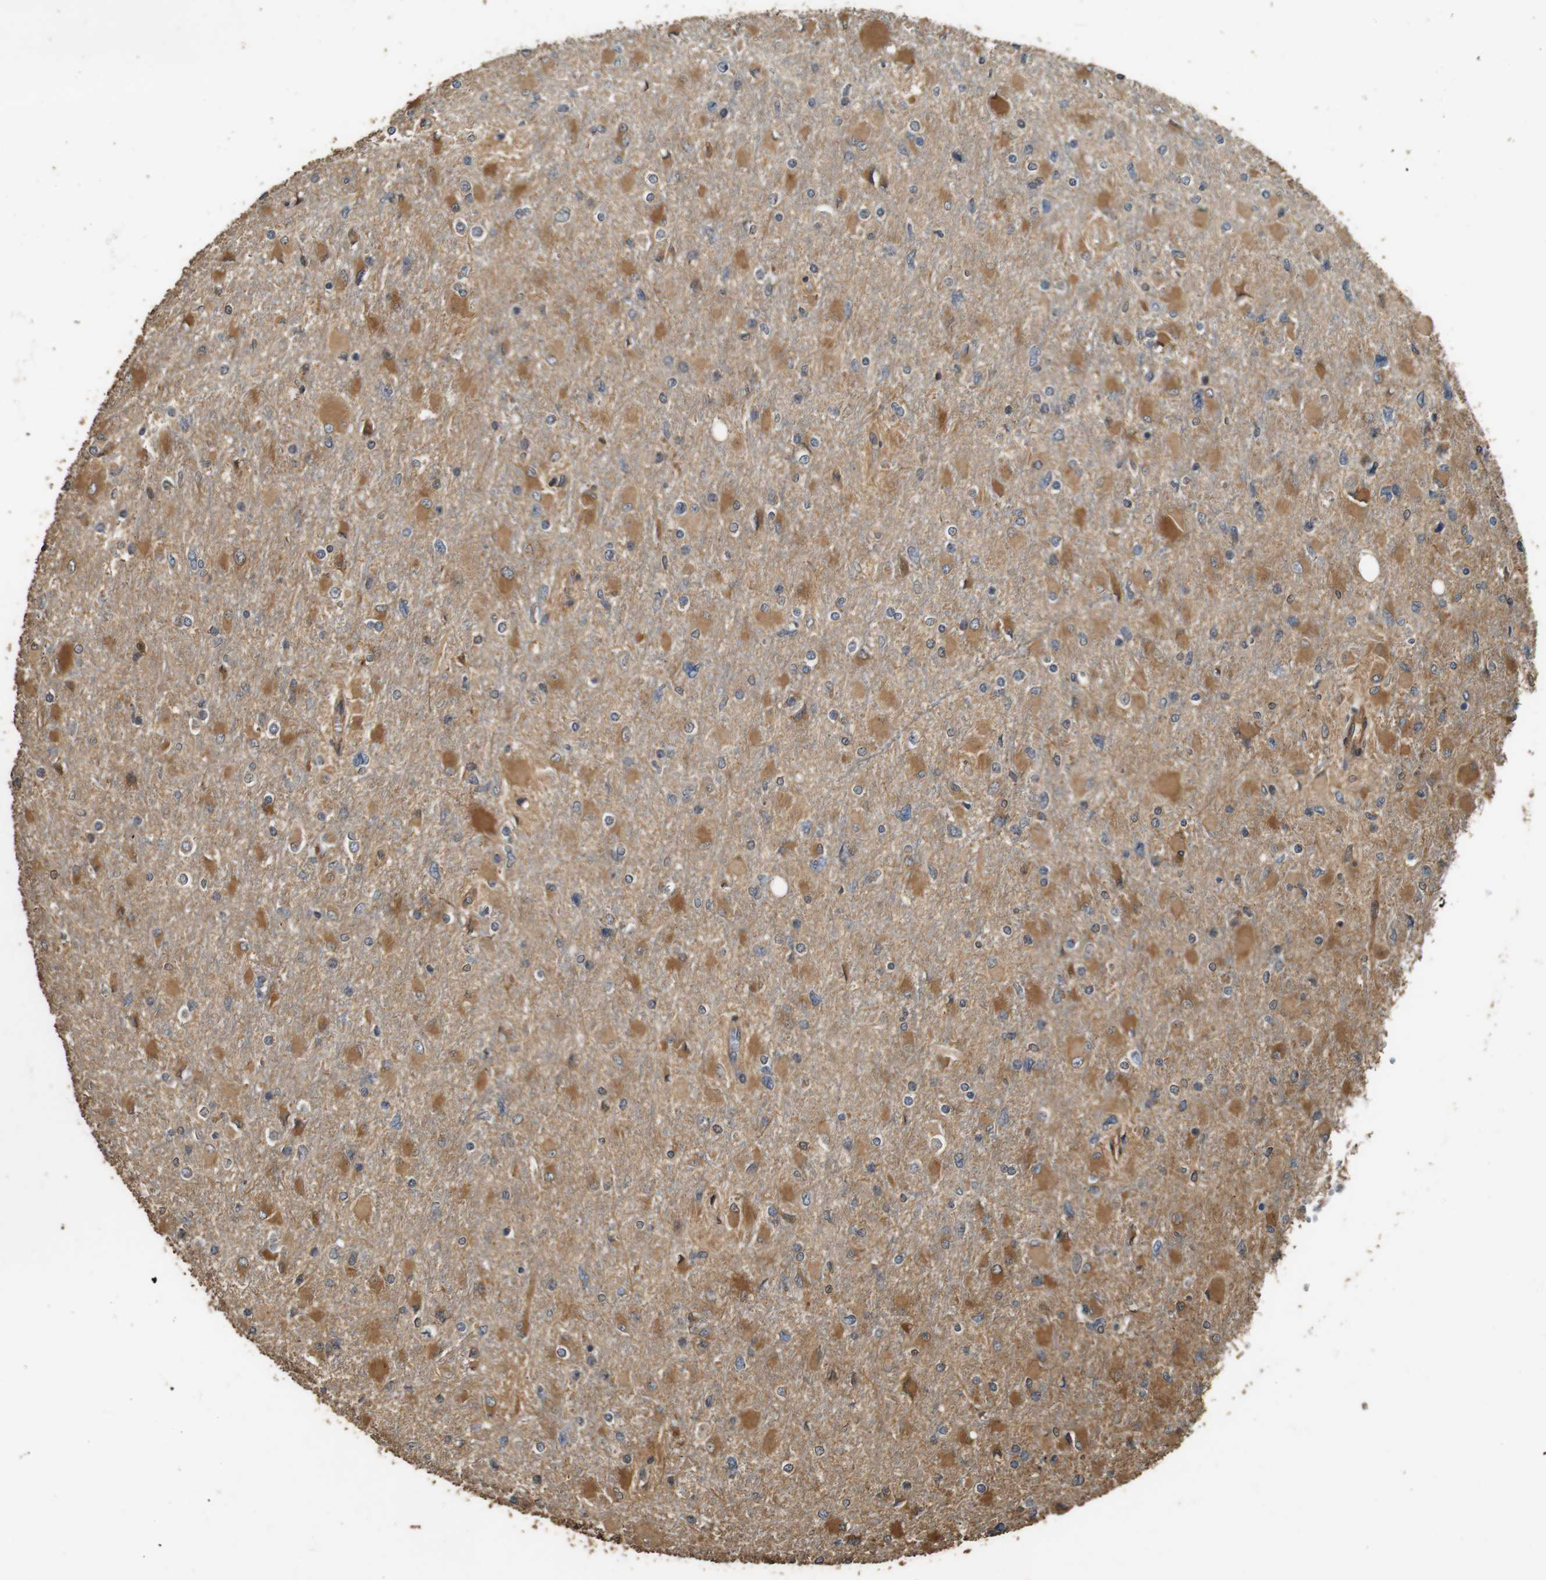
{"staining": {"intensity": "moderate", "quantity": ">75%", "location": "cytoplasmic/membranous"}, "tissue": "glioma", "cell_type": "Tumor cells", "image_type": "cancer", "snomed": [{"axis": "morphology", "description": "Glioma, malignant, High grade"}, {"axis": "topography", "description": "Cerebral cortex"}], "caption": "Approximately >75% of tumor cells in high-grade glioma (malignant) reveal moderate cytoplasmic/membranous protein staining as visualized by brown immunohistochemical staining.", "gene": "CNPY4", "patient": {"sex": "female", "age": 36}}